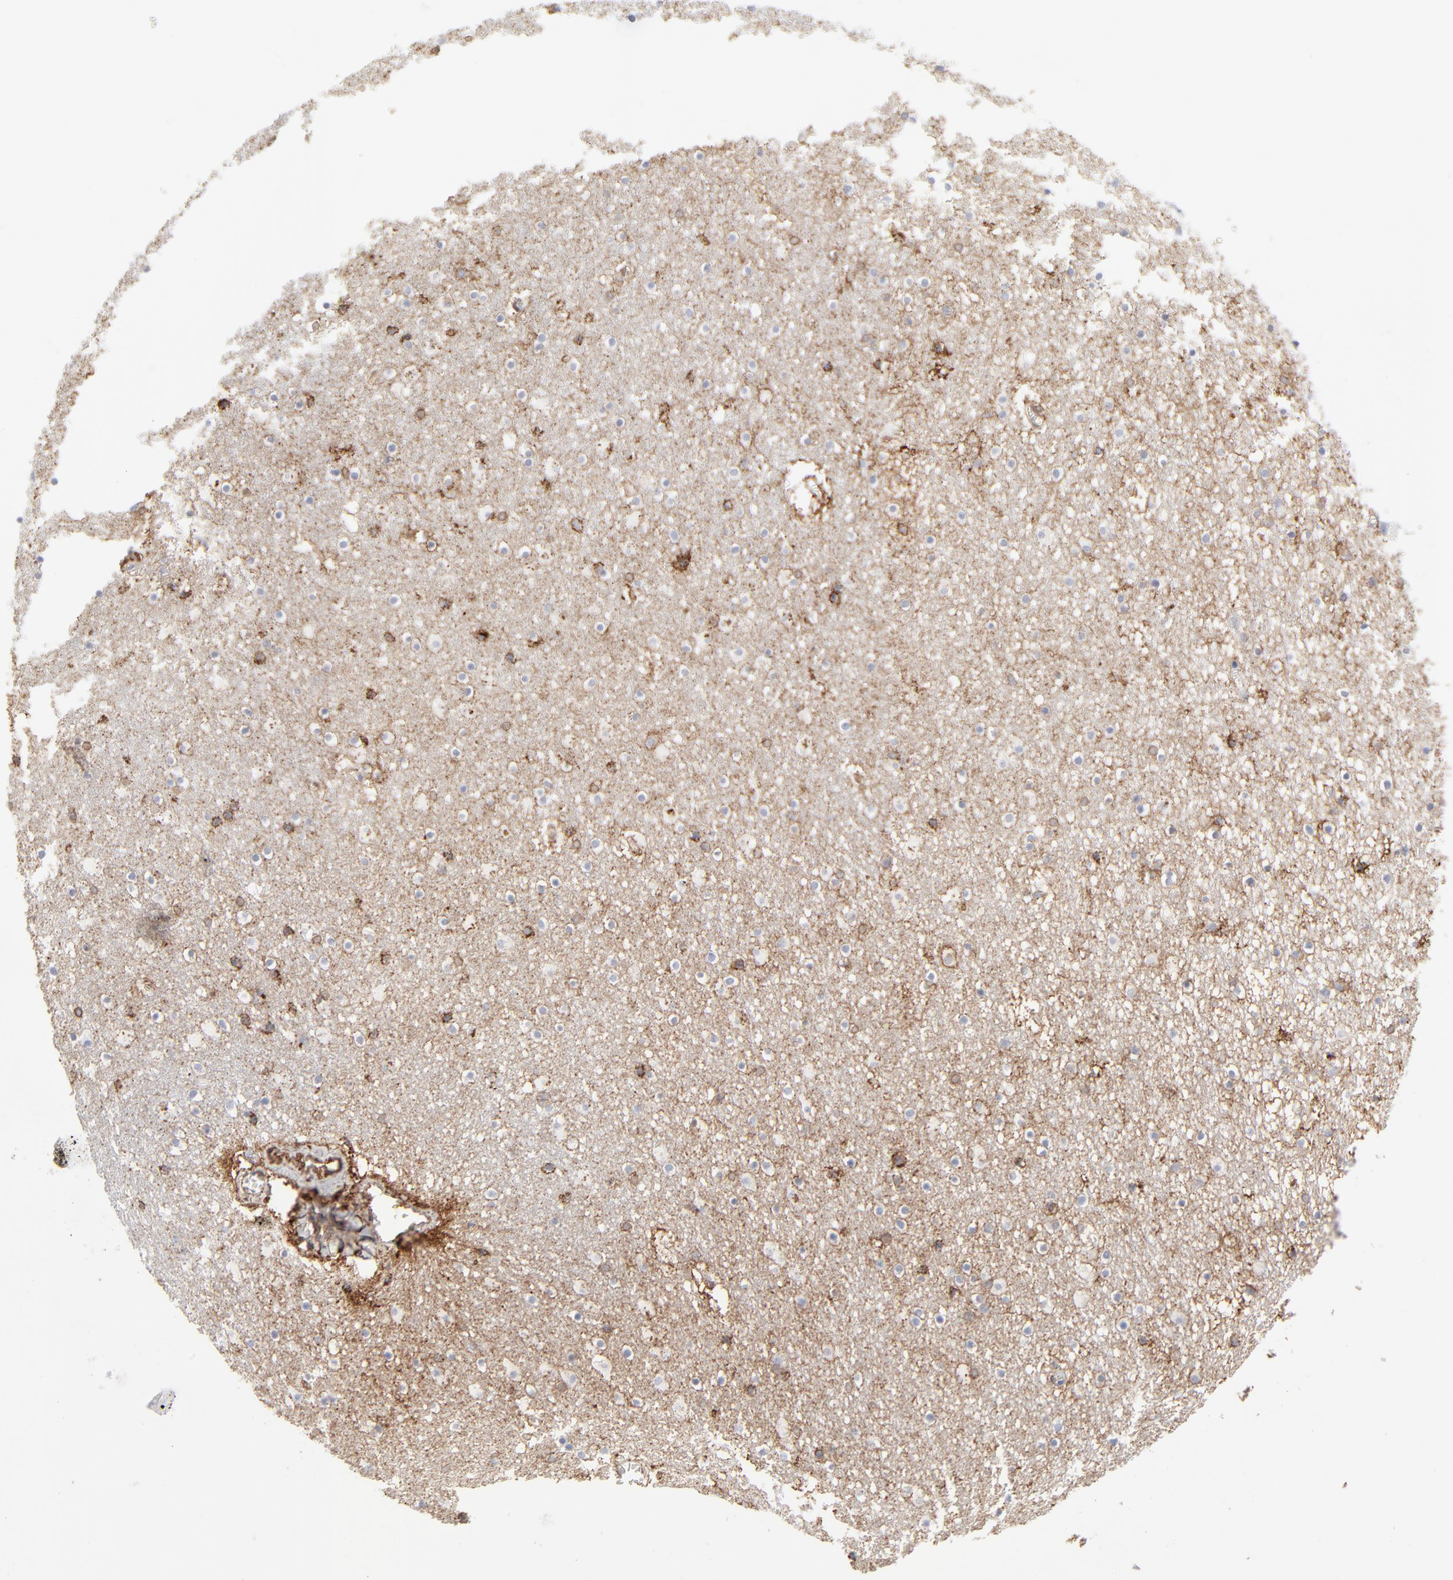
{"staining": {"intensity": "weak", "quantity": "25%-75%", "location": "cytoplasmic/membranous"}, "tissue": "caudate", "cell_type": "Glial cells", "image_type": "normal", "snomed": [{"axis": "morphology", "description": "Normal tissue, NOS"}, {"axis": "topography", "description": "Lateral ventricle wall"}], "caption": "Unremarkable caudate exhibits weak cytoplasmic/membranous staining in approximately 25%-75% of glial cells.", "gene": "ANXA5", "patient": {"sex": "male", "age": 45}}